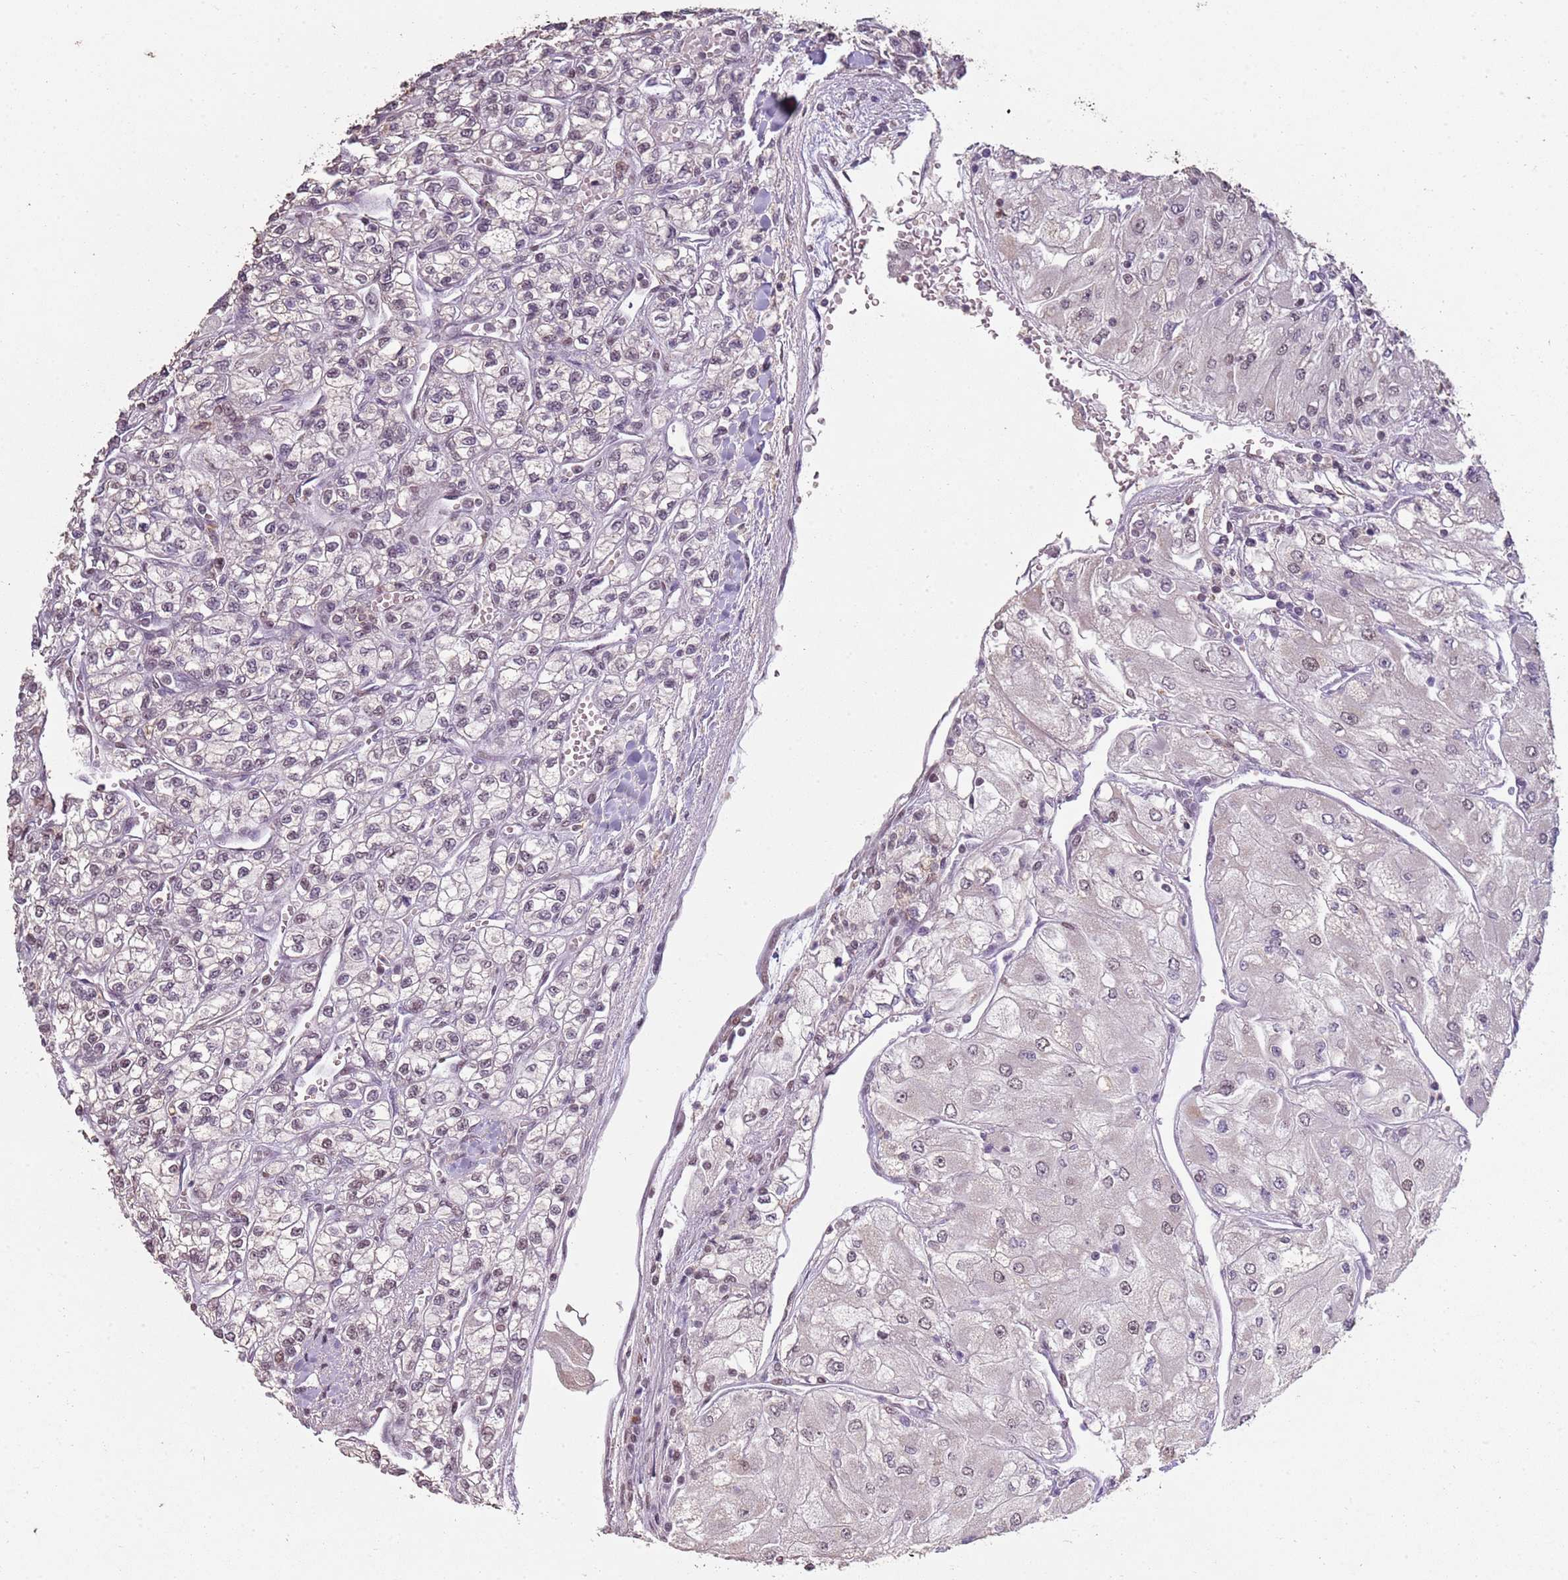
{"staining": {"intensity": "moderate", "quantity": "25%-75%", "location": "nuclear"}, "tissue": "renal cancer", "cell_type": "Tumor cells", "image_type": "cancer", "snomed": [{"axis": "morphology", "description": "Adenocarcinoma, NOS"}, {"axis": "topography", "description": "Kidney"}], "caption": "Renal cancer stained with a protein marker shows moderate staining in tumor cells.", "gene": "ARL14EP", "patient": {"sex": "male", "age": 80}}